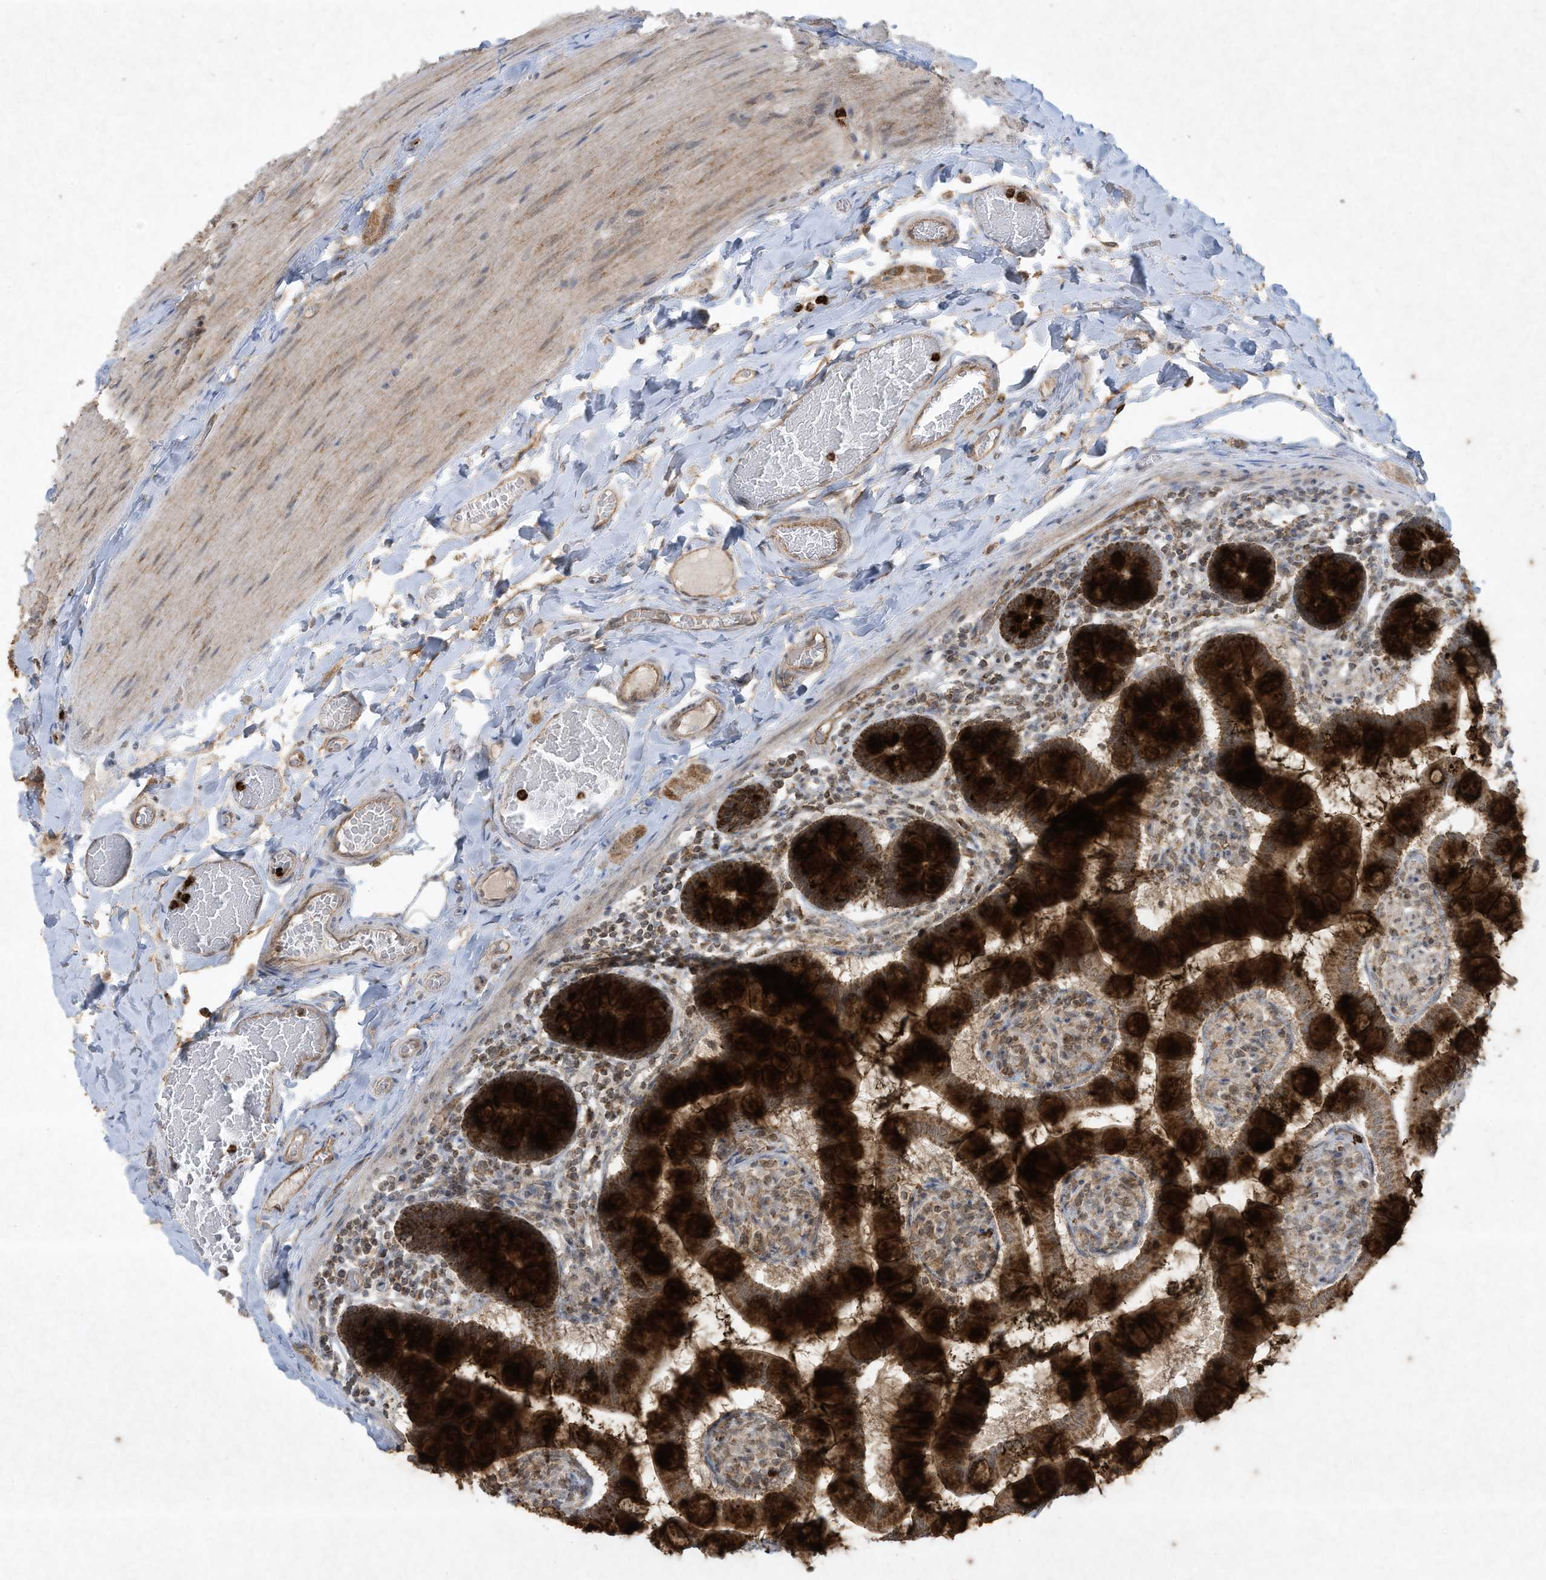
{"staining": {"intensity": "strong", "quantity": ">75%", "location": "cytoplasmic/membranous"}, "tissue": "small intestine", "cell_type": "Glandular cells", "image_type": "normal", "snomed": [{"axis": "morphology", "description": "Normal tissue, NOS"}, {"axis": "topography", "description": "Small intestine"}], "caption": "A brown stain labels strong cytoplasmic/membranous staining of a protein in glandular cells of benign human small intestine. The staining is performed using DAB (3,3'-diaminobenzidine) brown chromogen to label protein expression. The nuclei are counter-stained blue using hematoxylin.", "gene": "CHRNA4", "patient": {"sex": "male", "age": 41}}